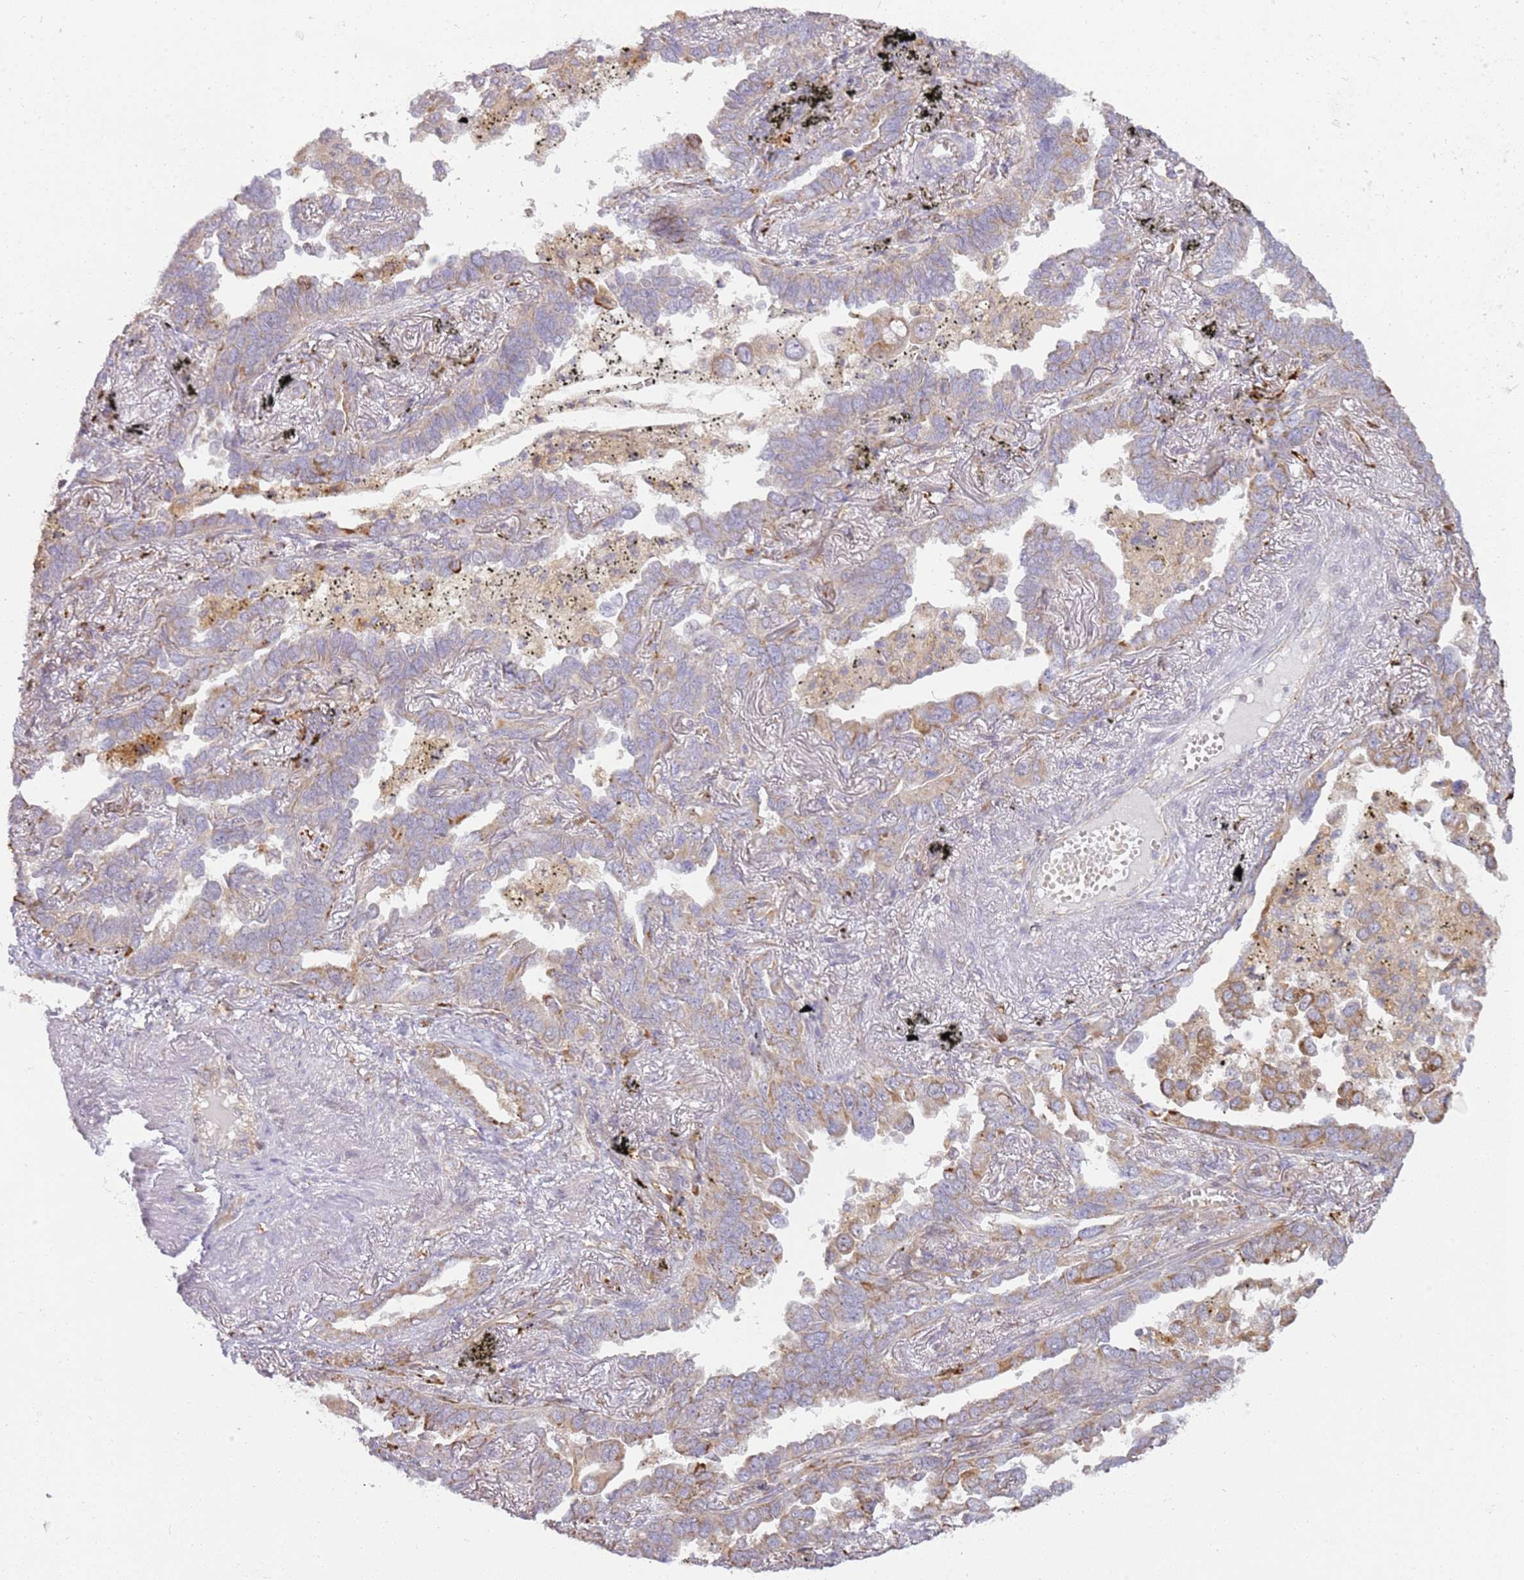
{"staining": {"intensity": "weak", "quantity": "25%-75%", "location": "cytoplasmic/membranous"}, "tissue": "lung cancer", "cell_type": "Tumor cells", "image_type": "cancer", "snomed": [{"axis": "morphology", "description": "Adenocarcinoma, NOS"}, {"axis": "topography", "description": "Lung"}], "caption": "Immunohistochemistry (IHC) (DAB) staining of lung cancer exhibits weak cytoplasmic/membranous protein positivity in approximately 25%-75% of tumor cells.", "gene": "GRAP", "patient": {"sex": "male", "age": 67}}